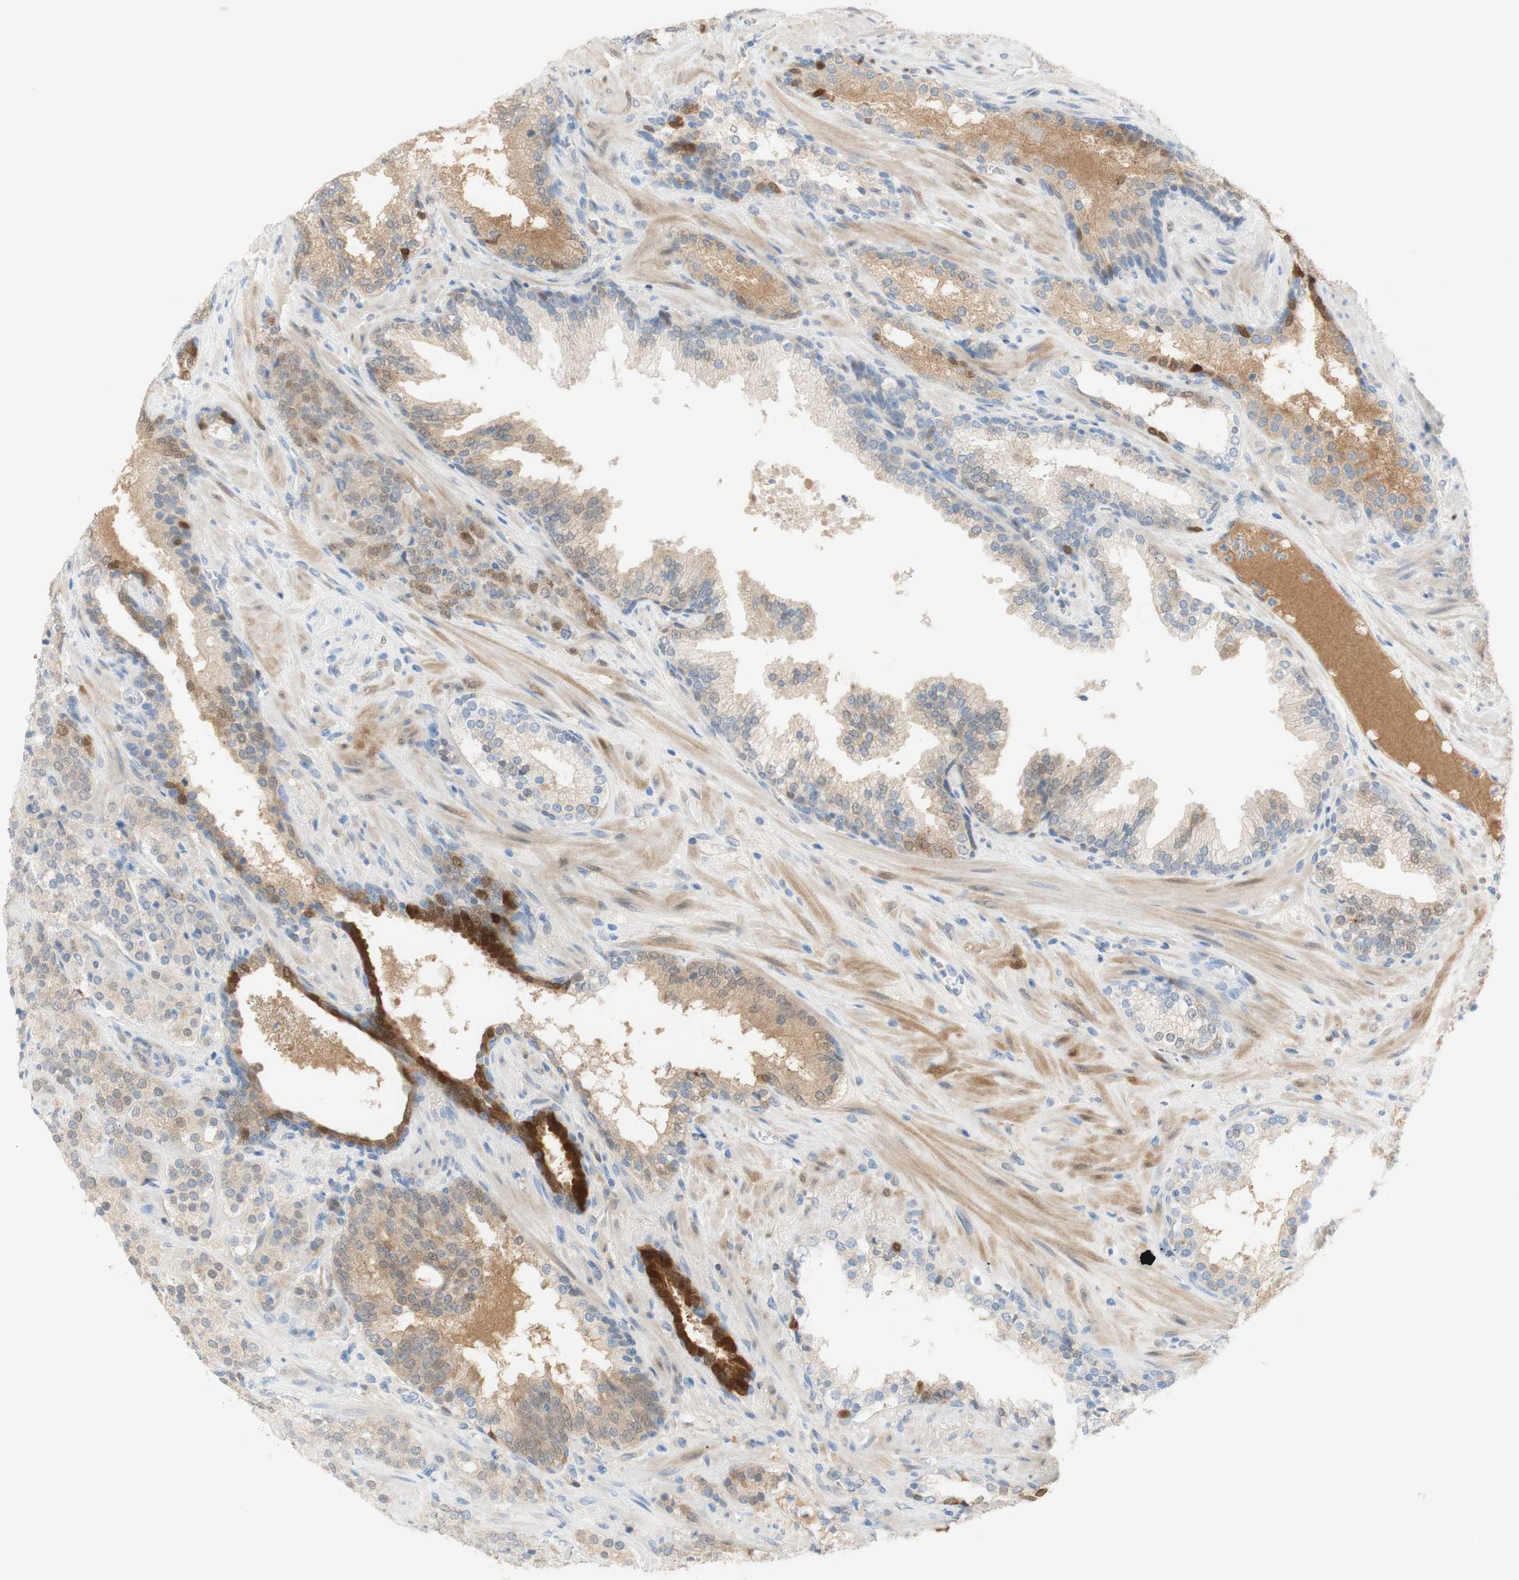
{"staining": {"intensity": "weak", "quantity": ">75%", "location": "cytoplasmic/membranous,nuclear"}, "tissue": "prostate cancer", "cell_type": "Tumor cells", "image_type": "cancer", "snomed": [{"axis": "morphology", "description": "Adenocarcinoma, High grade"}, {"axis": "topography", "description": "Prostate"}], "caption": "A high-resolution image shows immunohistochemistry staining of adenocarcinoma (high-grade) (prostate), which shows weak cytoplasmic/membranous and nuclear expression in approximately >75% of tumor cells. The staining is performed using DAB (3,3'-diaminobenzidine) brown chromogen to label protein expression. The nuclei are counter-stained blue using hematoxylin.", "gene": "SELENBP1", "patient": {"sex": "male", "age": 71}}